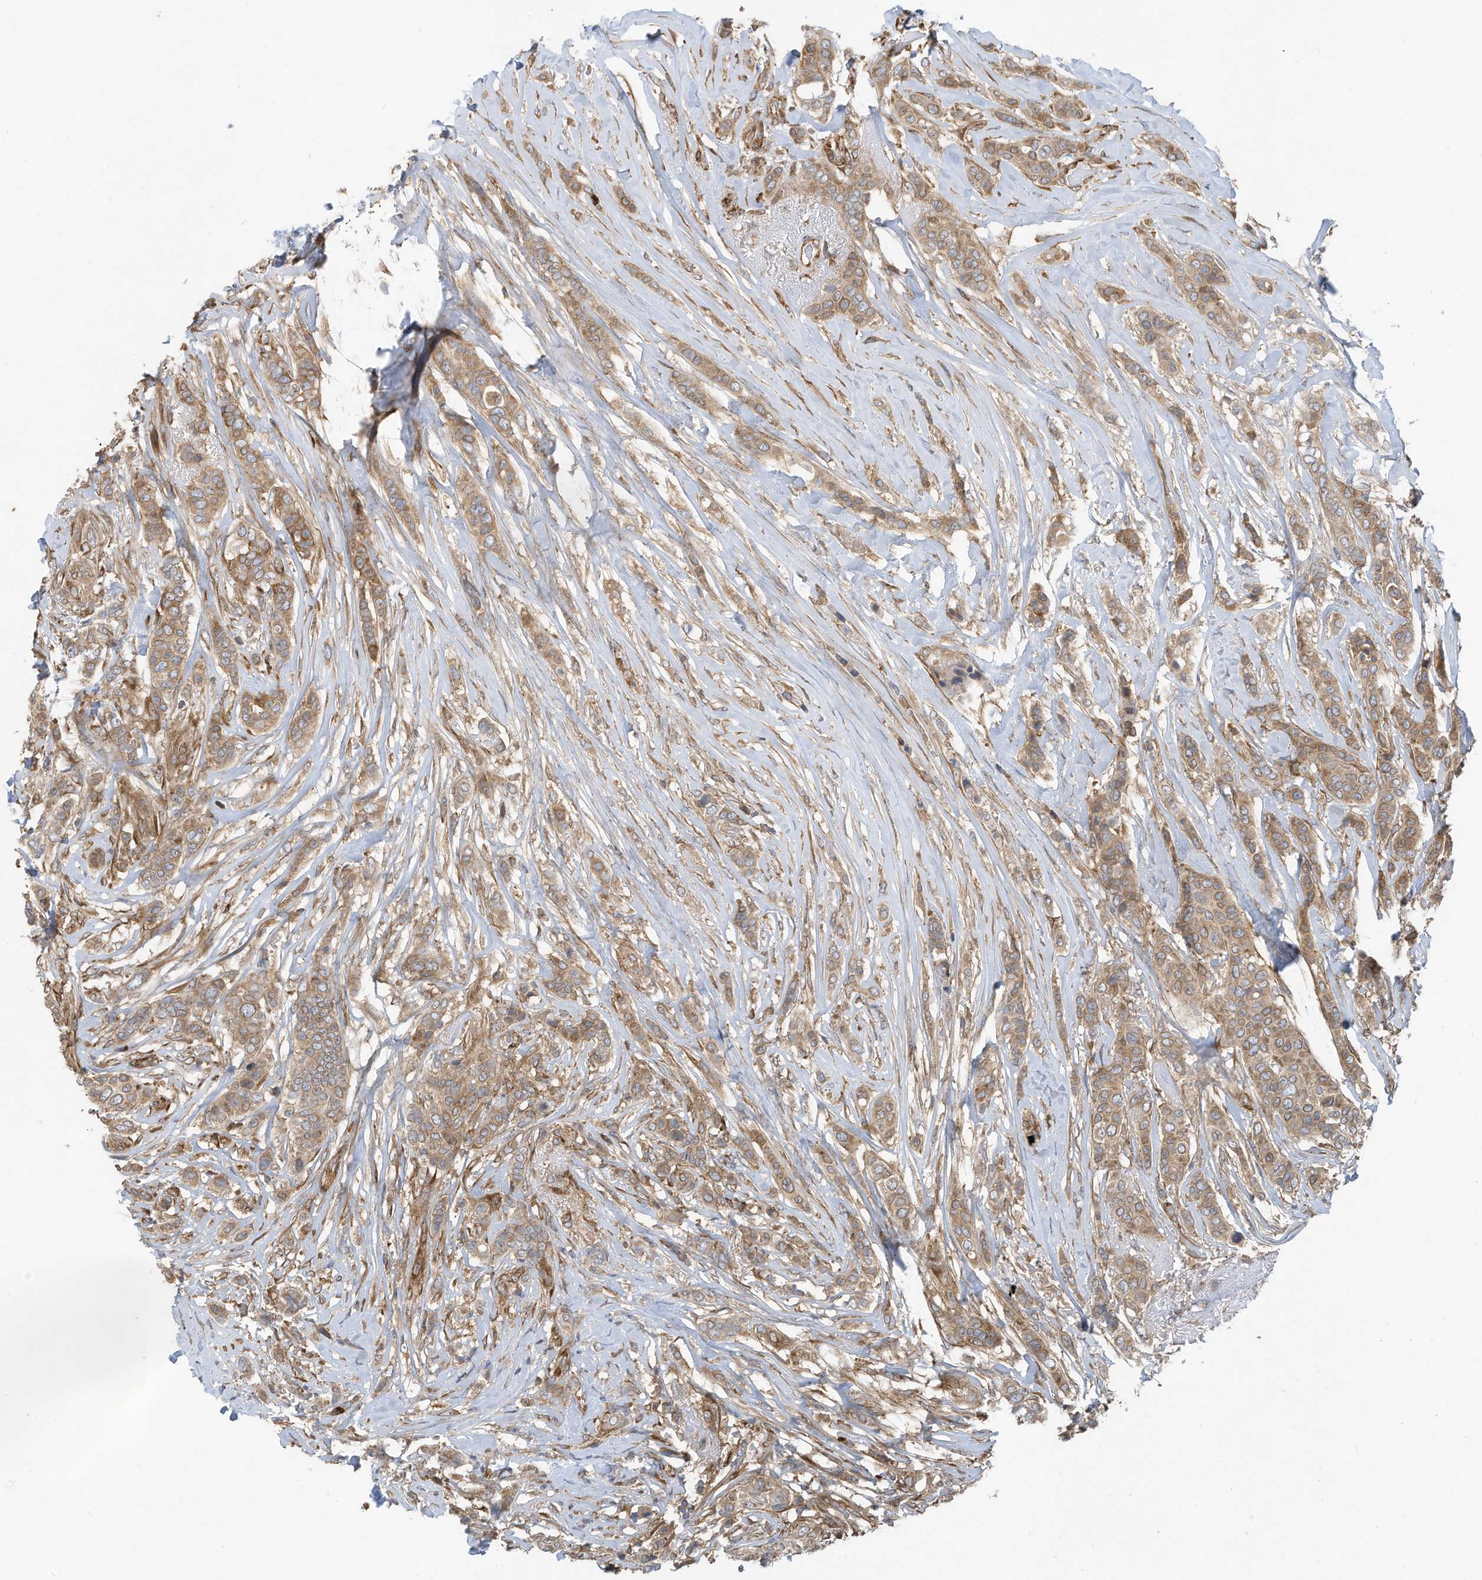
{"staining": {"intensity": "moderate", "quantity": ">75%", "location": "cytoplasmic/membranous"}, "tissue": "breast cancer", "cell_type": "Tumor cells", "image_type": "cancer", "snomed": [{"axis": "morphology", "description": "Lobular carcinoma"}, {"axis": "topography", "description": "Breast"}], "caption": "Lobular carcinoma (breast) stained with a brown dye demonstrates moderate cytoplasmic/membranous positive staining in about >75% of tumor cells.", "gene": "USE1", "patient": {"sex": "female", "age": 51}}